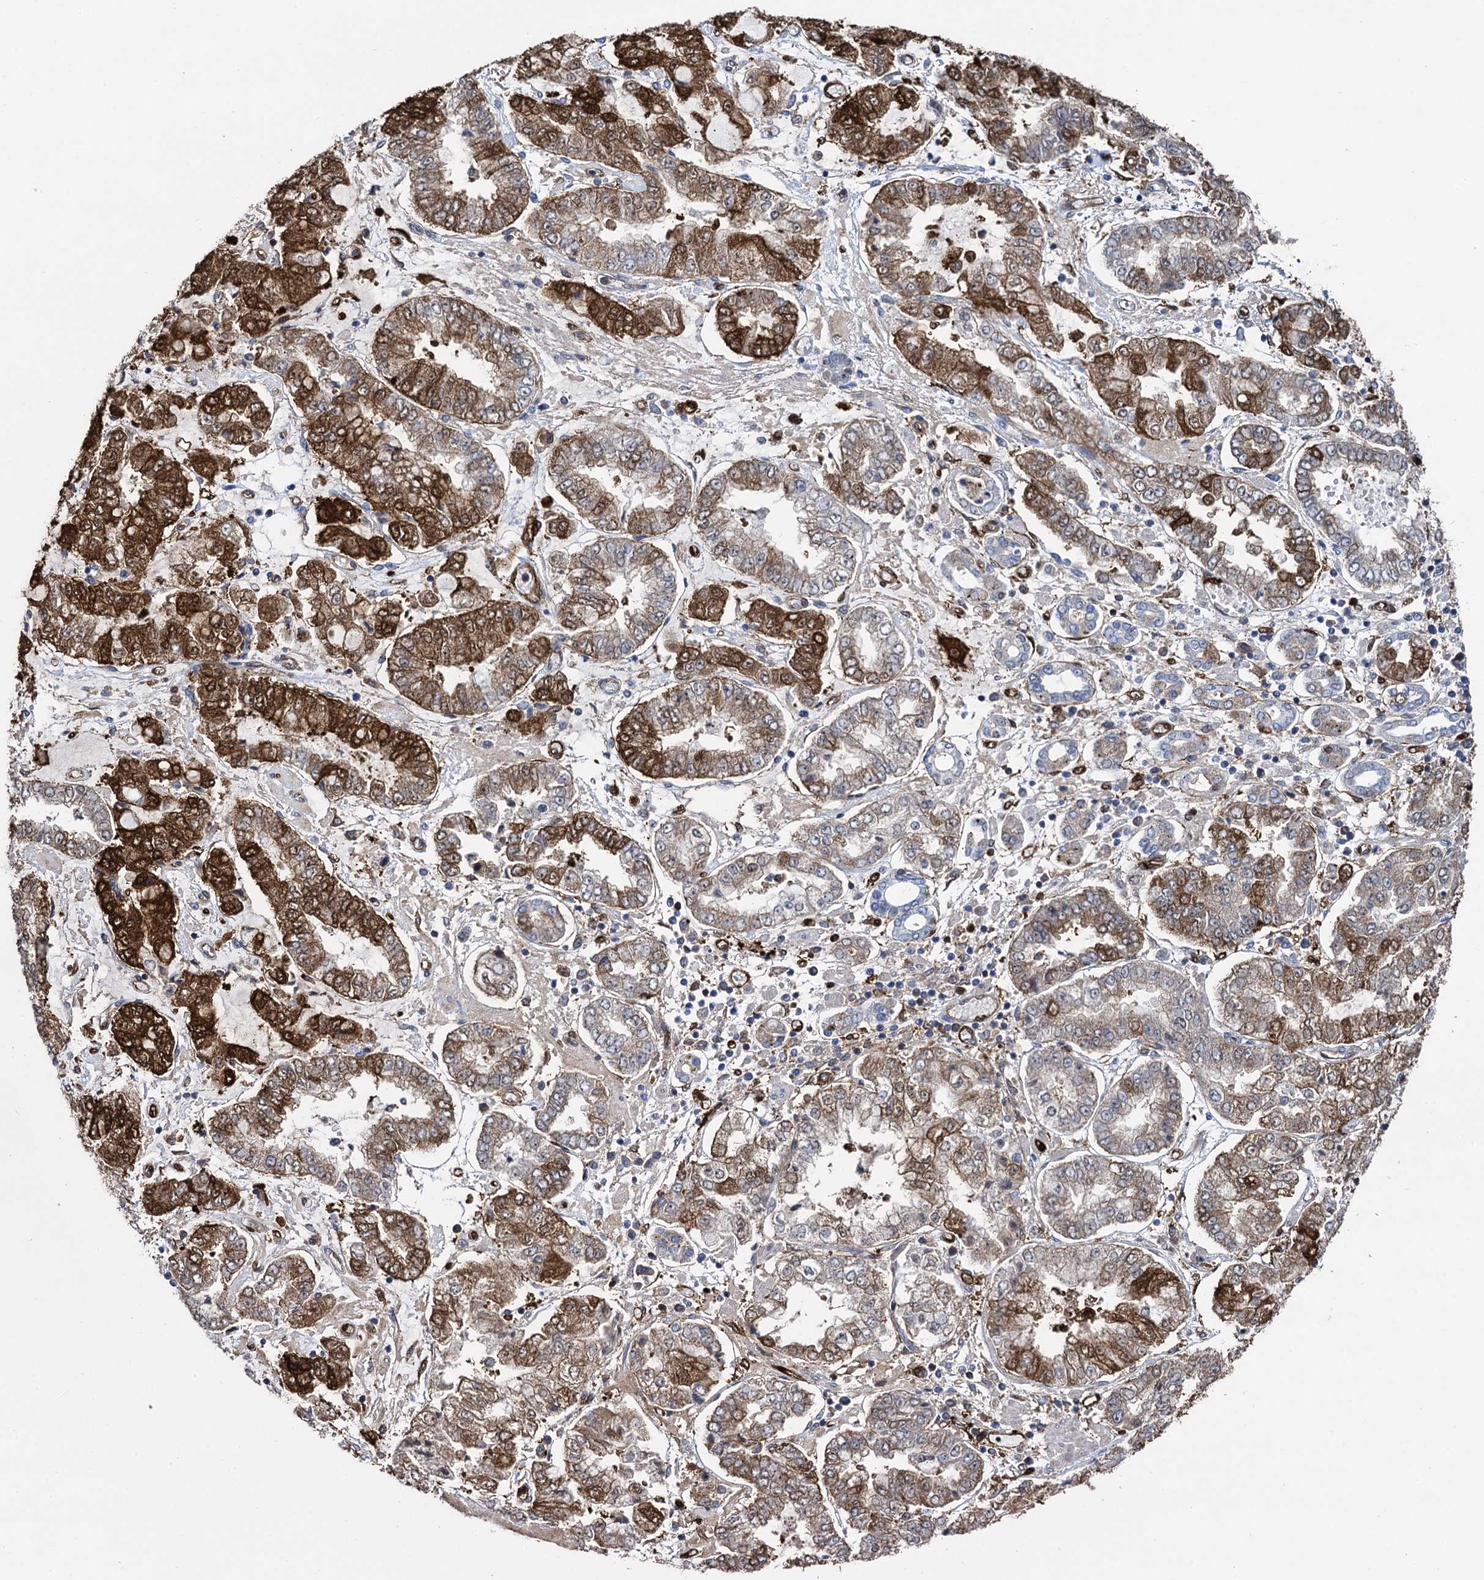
{"staining": {"intensity": "strong", "quantity": "25%-75%", "location": "cytoplasmic/membranous"}, "tissue": "stomach cancer", "cell_type": "Tumor cells", "image_type": "cancer", "snomed": [{"axis": "morphology", "description": "Adenocarcinoma, NOS"}, {"axis": "topography", "description": "Stomach"}], "caption": "A photomicrograph showing strong cytoplasmic/membranous staining in about 25%-75% of tumor cells in stomach cancer (adenocarcinoma), as visualized by brown immunohistochemical staining.", "gene": "FABP5", "patient": {"sex": "male", "age": 76}}